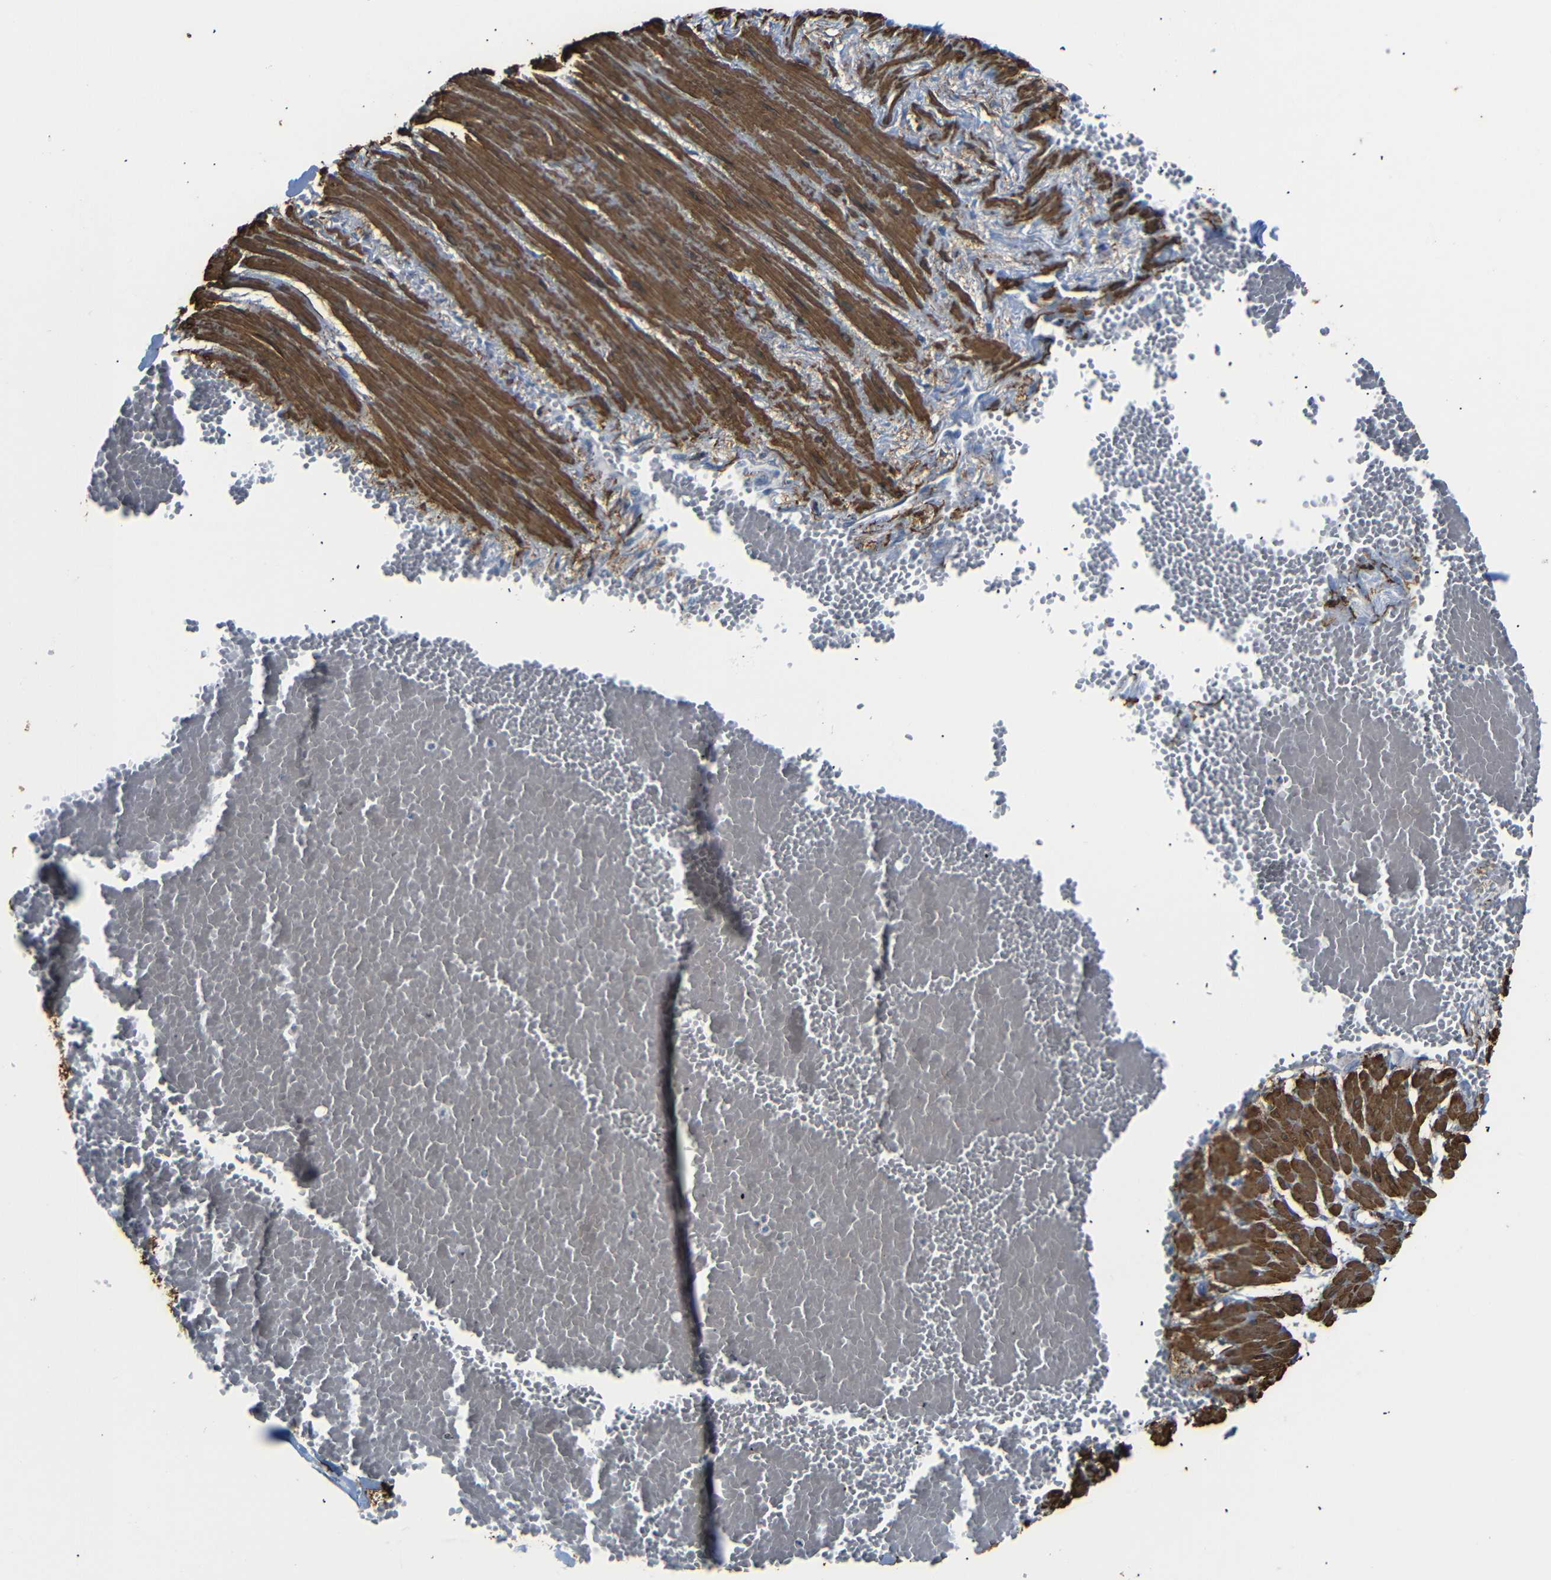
{"staining": {"intensity": "negative", "quantity": "none", "location": "none"}, "tissue": "adipose tissue", "cell_type": "Adipocytes", "image_type": "normal", "snomed": [{"axis": "morphology", "description": "Normal tissue, NOS"}, {"axis": "topography", "description": "Soft tissue"}, {"axis": "topography", "description": "Vascular tissue"}], "caption": "Adipocytes show no significant expression in unremarkable adipose tissue. Nuclei are stained in blue.", "gene": "ACTA2", "patient": {"sex": "female", "age": 35}}